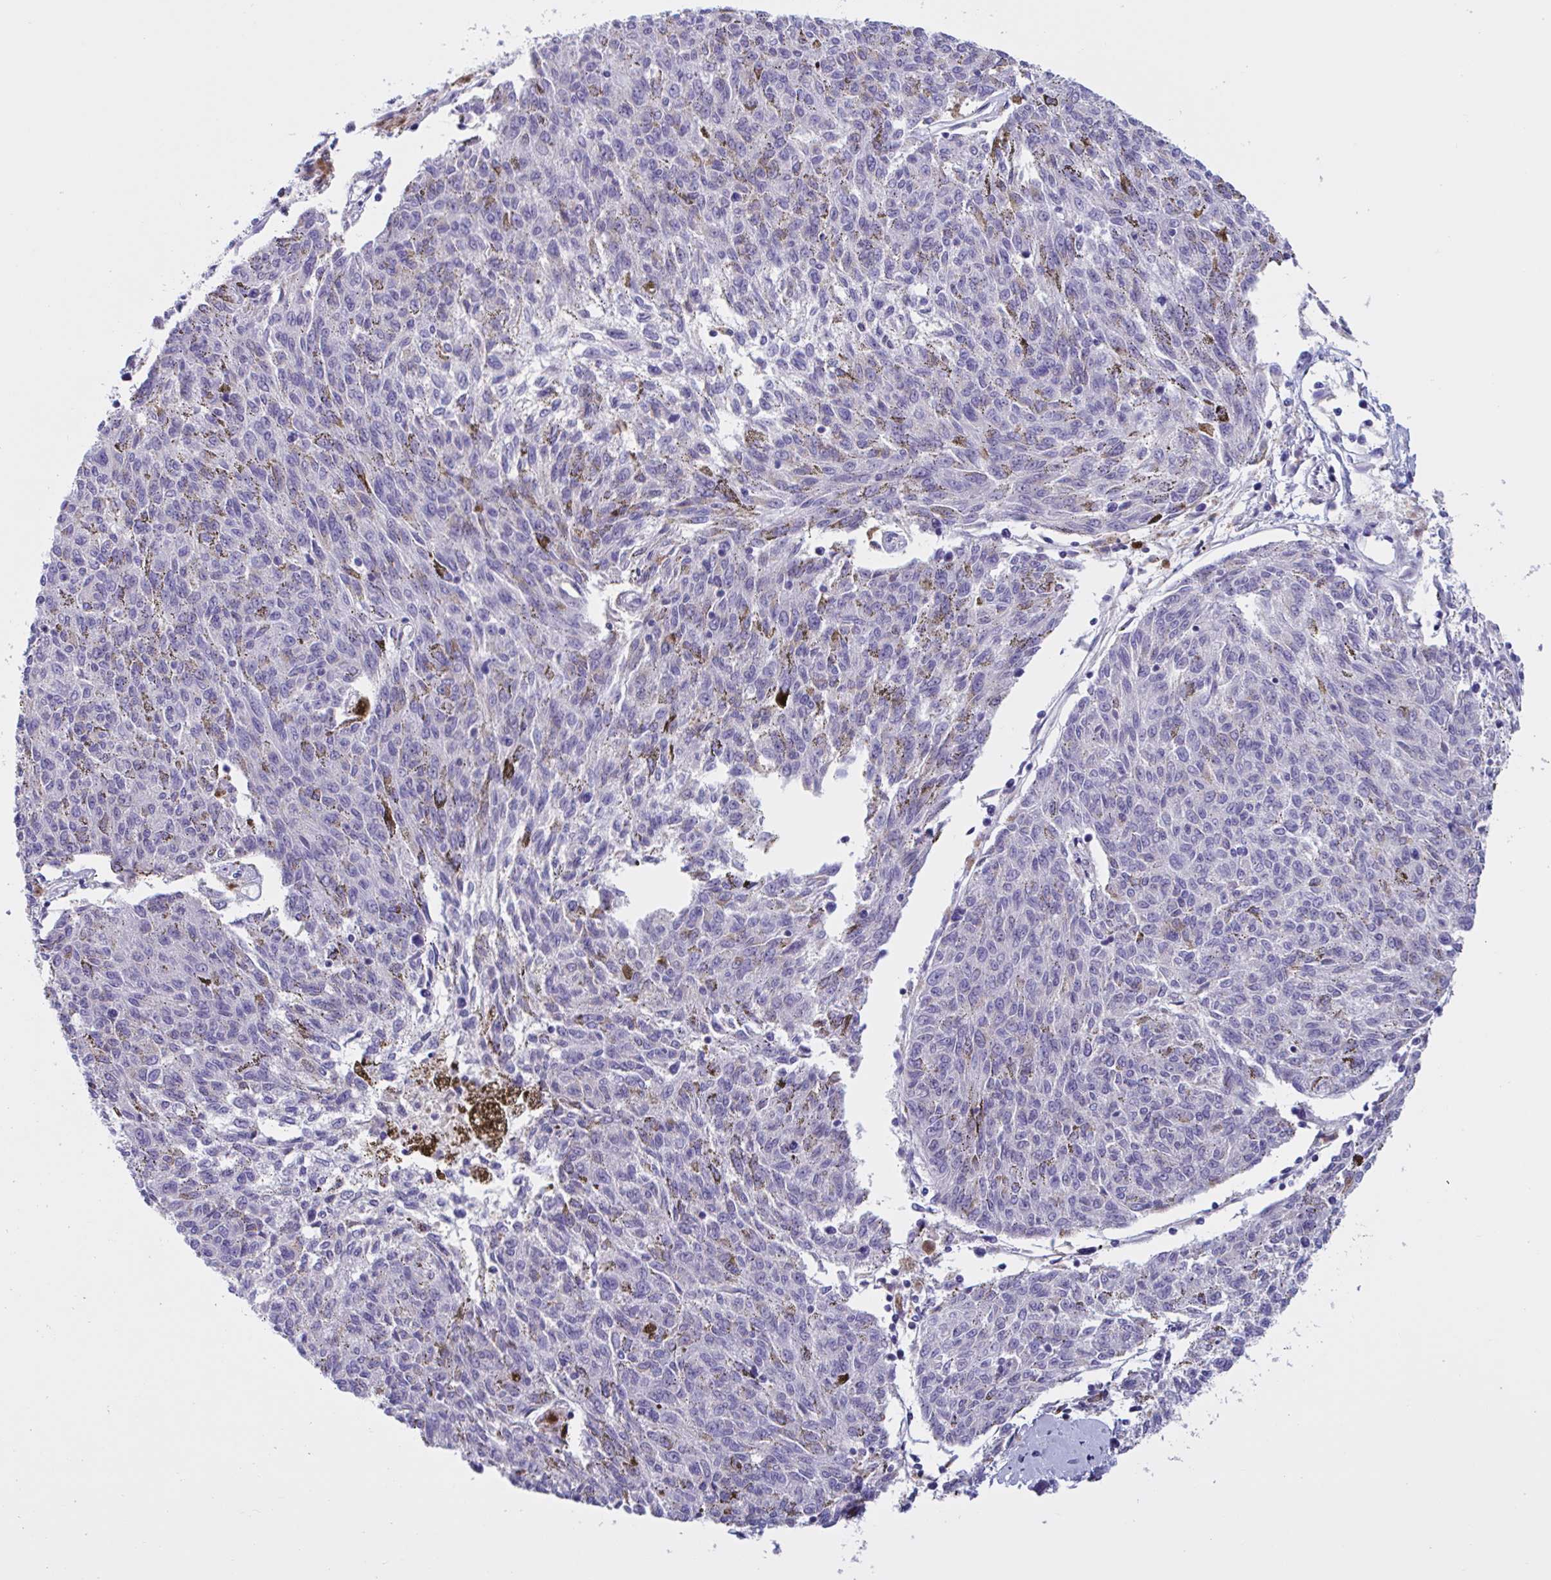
{"staining": {"intensity": "negative", "quantity": "none", "location": "none"}, "tissue": "melanoma", "cell_type": "Tumor cells", "image_type": "cancer", "snomed": [{"axis": "morphology", "description": "Malignant melanoma, NOS"}, {"axis": "topography", "description": "Skin"}], "caption": "Immunohistochemistry photomicrograph of neoplastic tissue: melanoma stained with DAB (3,3'-diaminobenzidine) shows no significant protein staining in tumor cells.", "gene": "MS4A14", "patient": {"sex": "female", "age": 72}}